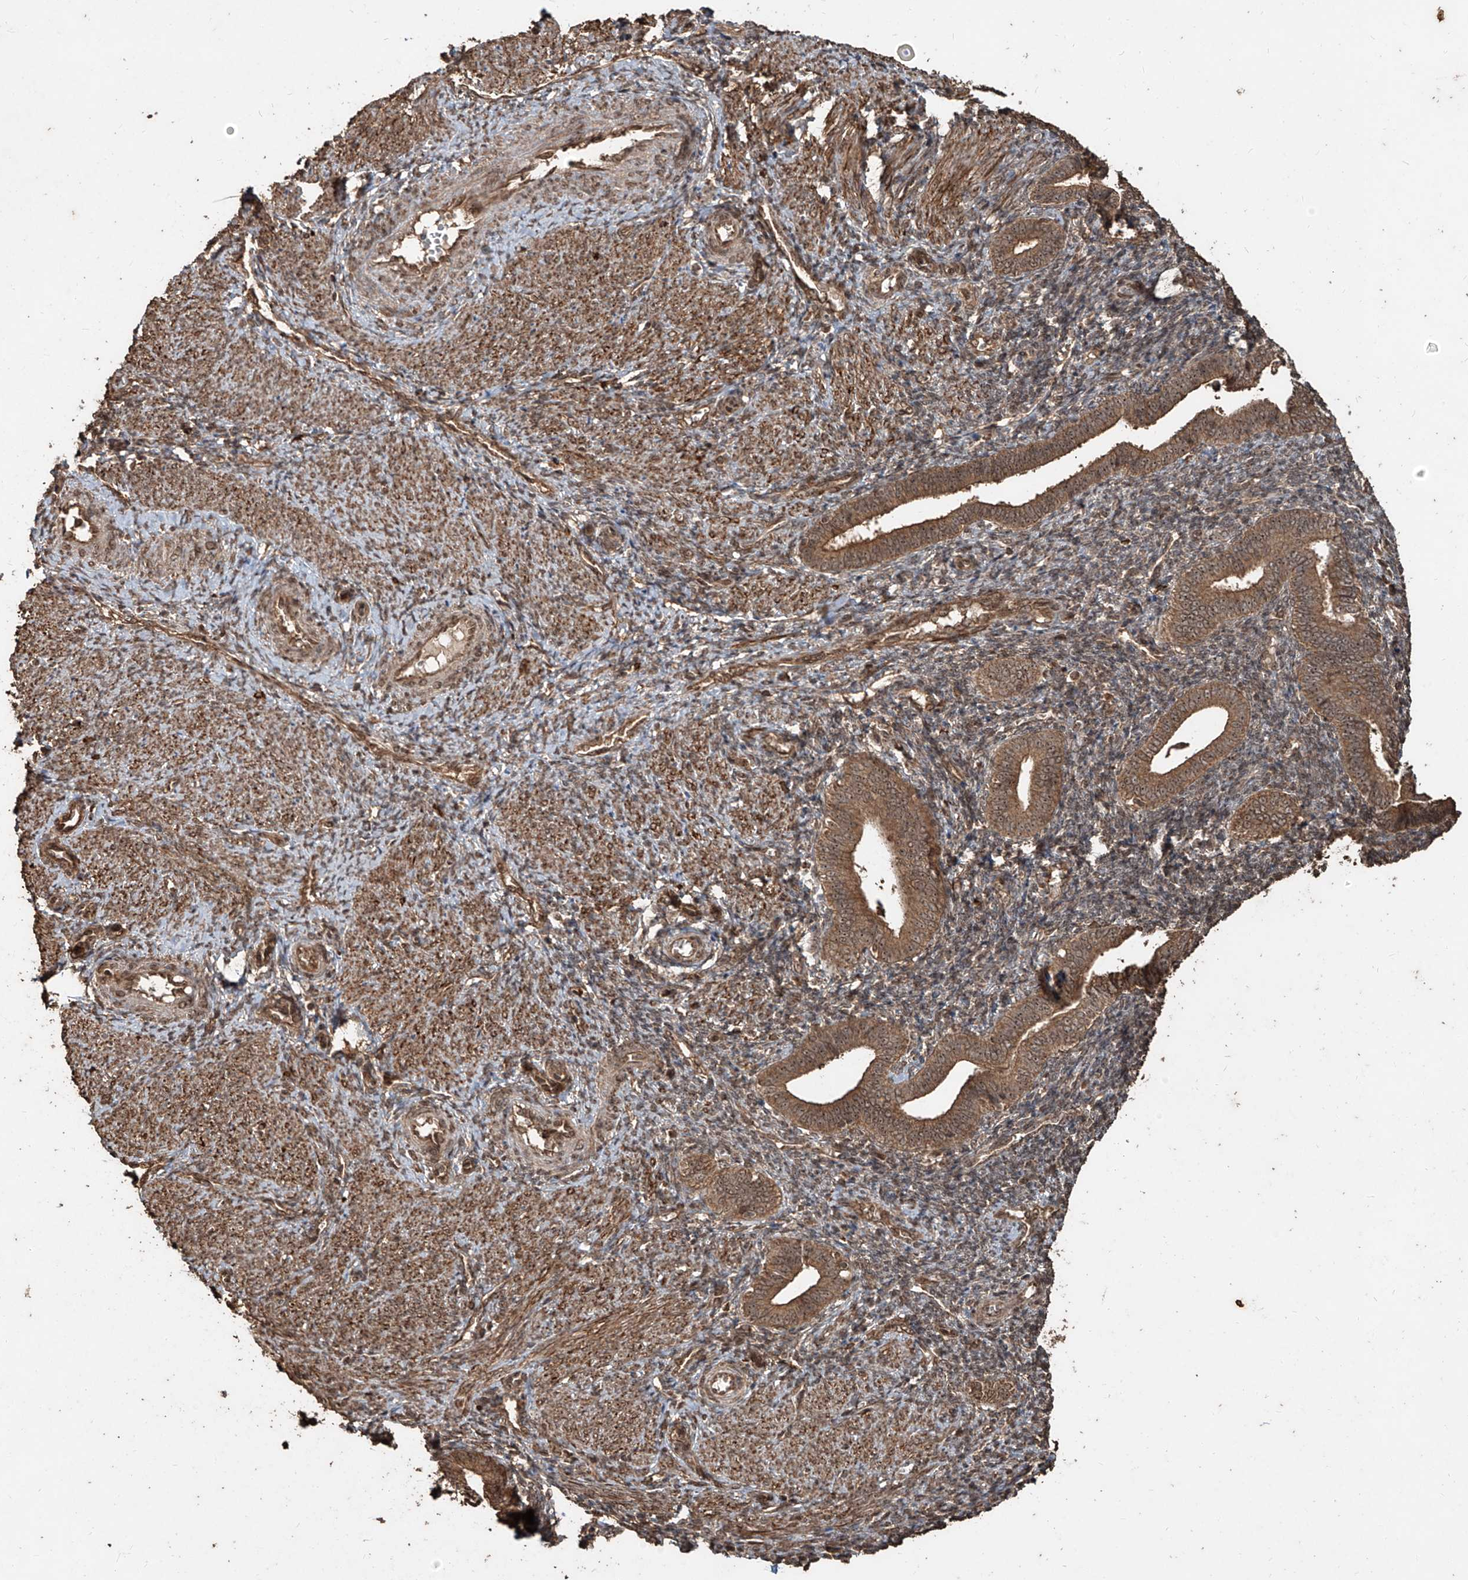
{"staining": {"intensity": "moderate", "quantity": ">75%", "location": "cytoplasmic/membranous,nuclear"}, "tissue": "endometrium", "cell_type": "Cells in endometrial stroma", "image_type": "normal", "snomed": [{"axis": "morphology", "description": "Normal tissue, NOS"}, {"axis": "topography", "description": "Uterus"}, {"axis": "topography", "description": "Endometrium"}], "caption": "A brown stain shows moderate cytoplasmic/membranous,nuclear positivity of a protein in cells in endometrial stroma of normal endometrium. (DAB IHC, brown staining for protein, blue staining for nuclei).", "gene": "ZNF660", "patient": {"sex": "female", "age": 33}}